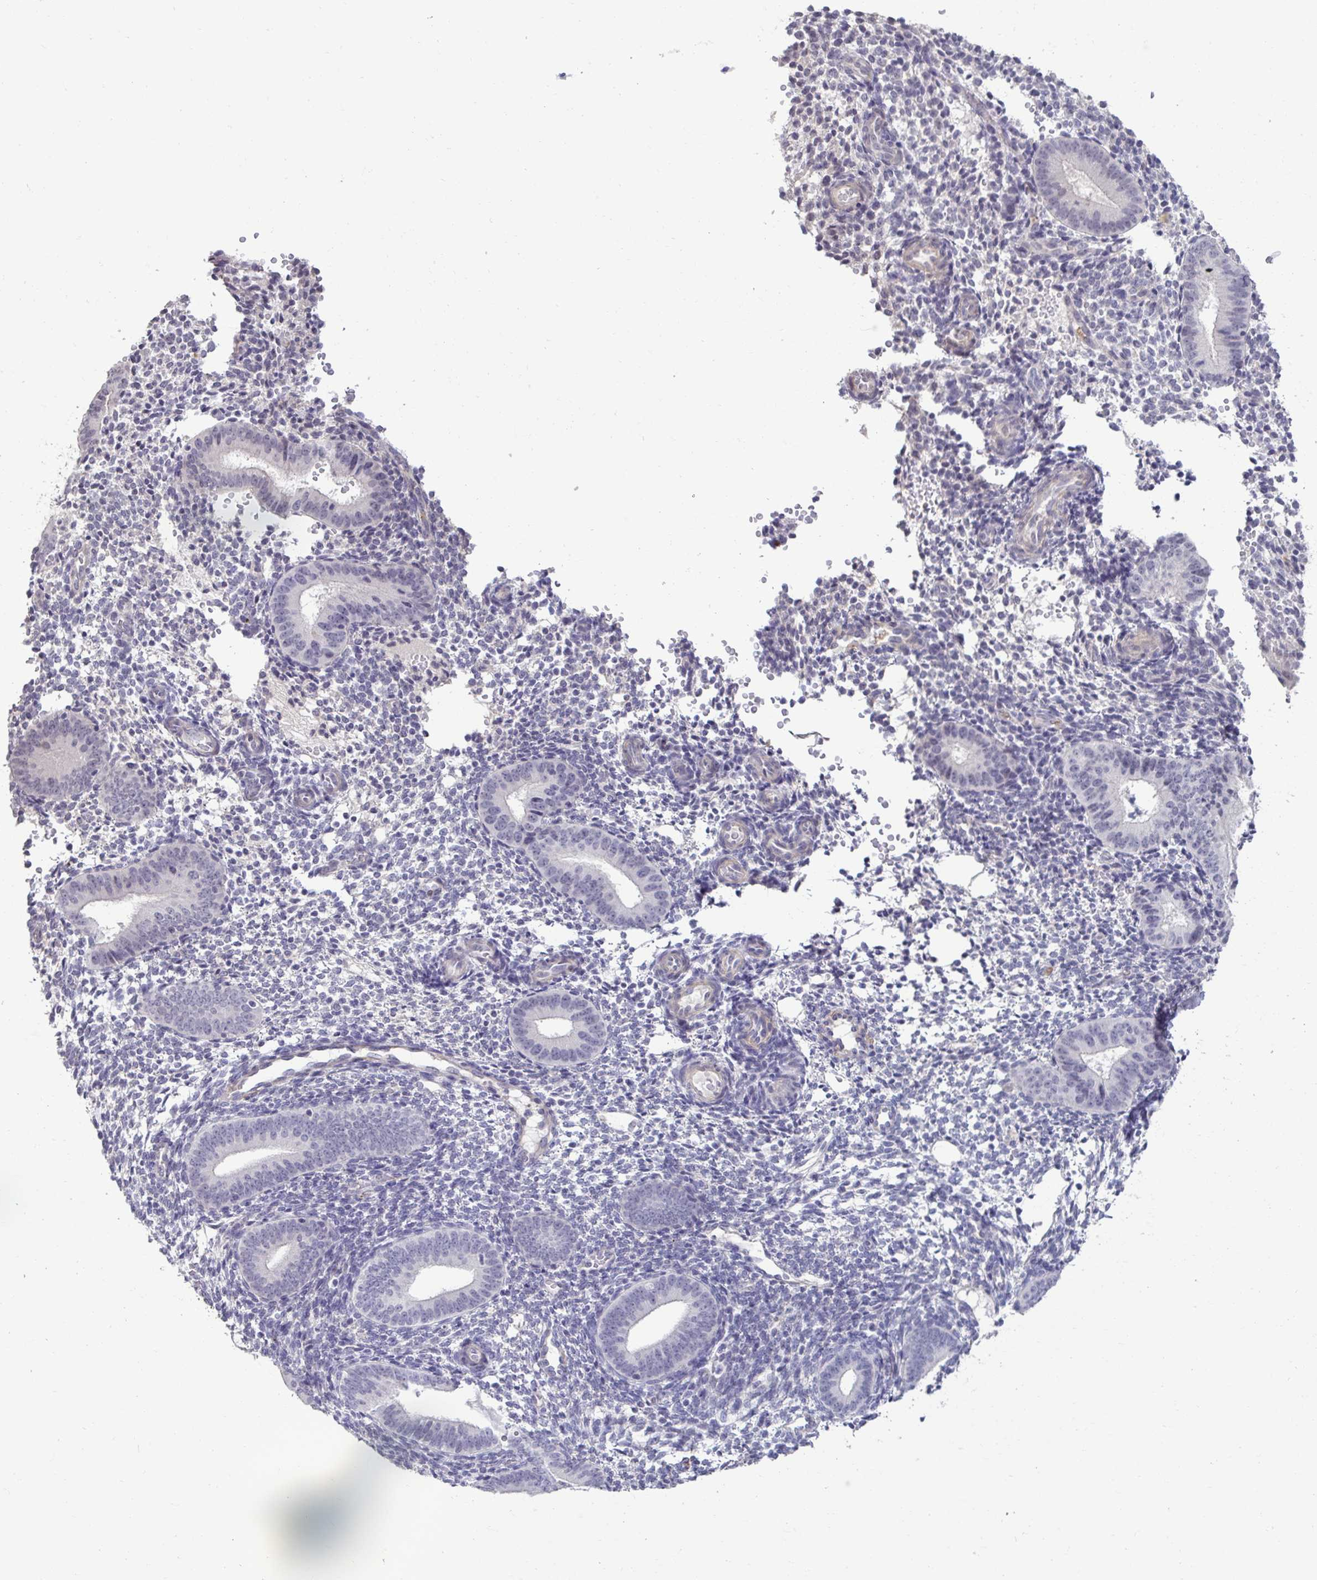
{"staining": {"intensity": "negative", "quantity": "none", "location": "none"}, "tissue": "endometrium", "cell_type": "Cells in endometrial stroma", "image_type": "normal", "snomed": [{"axis": "morphology", "description": "Normal tissue, NOS"}, {"axis": "topography", "description": "Endometrium"}], "caption": "There is no significant expression in cells in endometrial stroma of endometrium. (Stains: DAB IHC with hematoxylin counter stain, Microscopy: brightfield microscopy at high magnification).", "gene": "SLC30A3", "patient": {"sex": "female", "age": 40}}